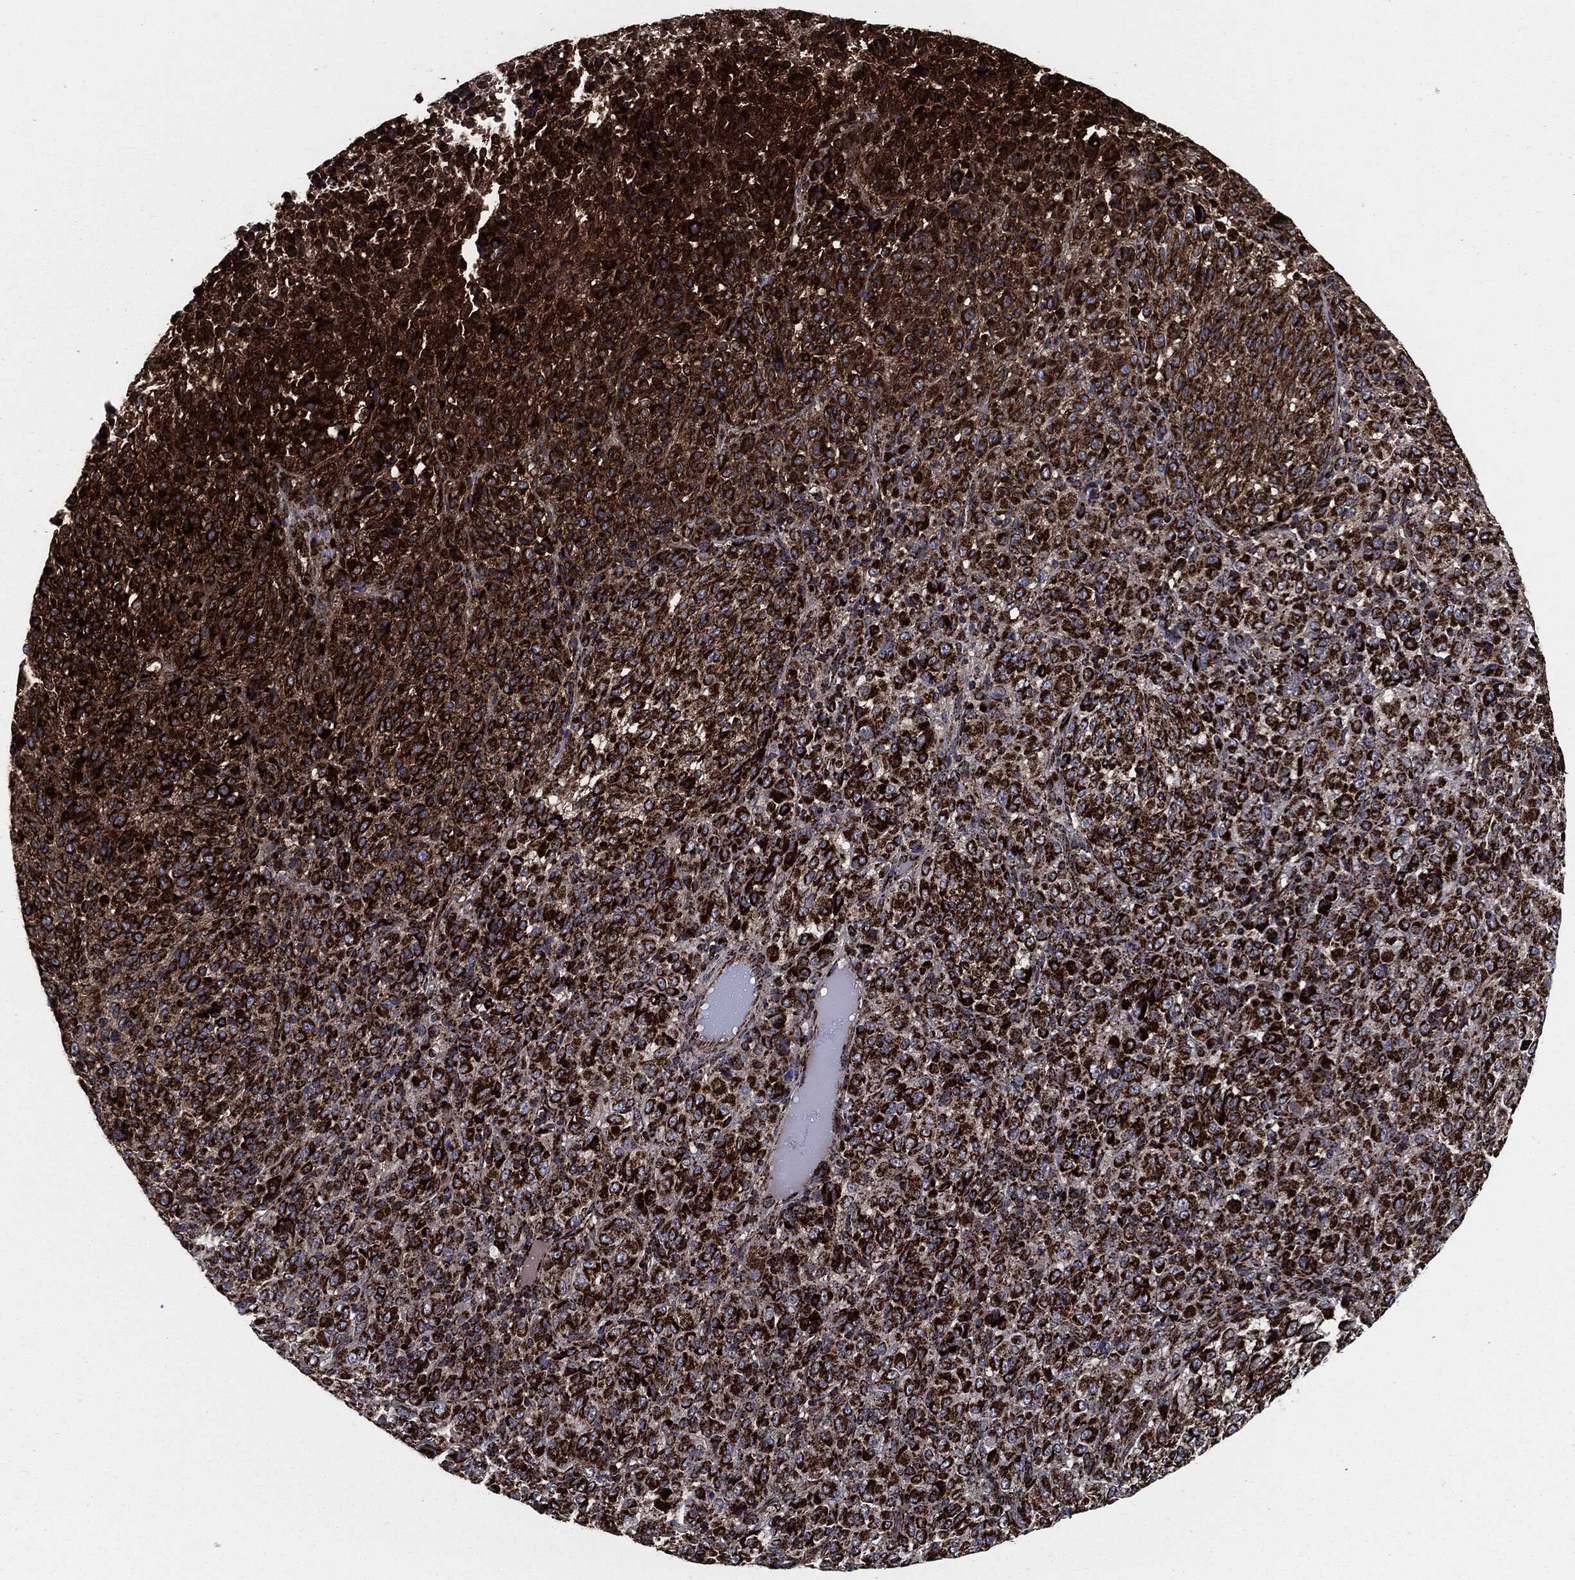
{"staining": {"intensity": "strong", "quantity": ">75%", "location": "cytoplasmic/membranous"}, "tissue": "melanoma", "cell_type": "Tumor cells", "image_type": "cancer", "snomed": [{"axis": "morphology", "description": "Malignant melanoma, Metastatic site"}, {"axis": "topography", "description": "Brain"}], "caption": "Immunohistochemistry (IHC) image of neoplastic tissue: human melanoma stained using immunohistochemistry (IHC) displays high levels of strong protein expression localized specifically in the cytoplasmic/membranous of tumor cells, appearing as a cytoplasmic/membranous brown color.", "gene": "FH", "patient": {"sex": "female", "age": 56}}